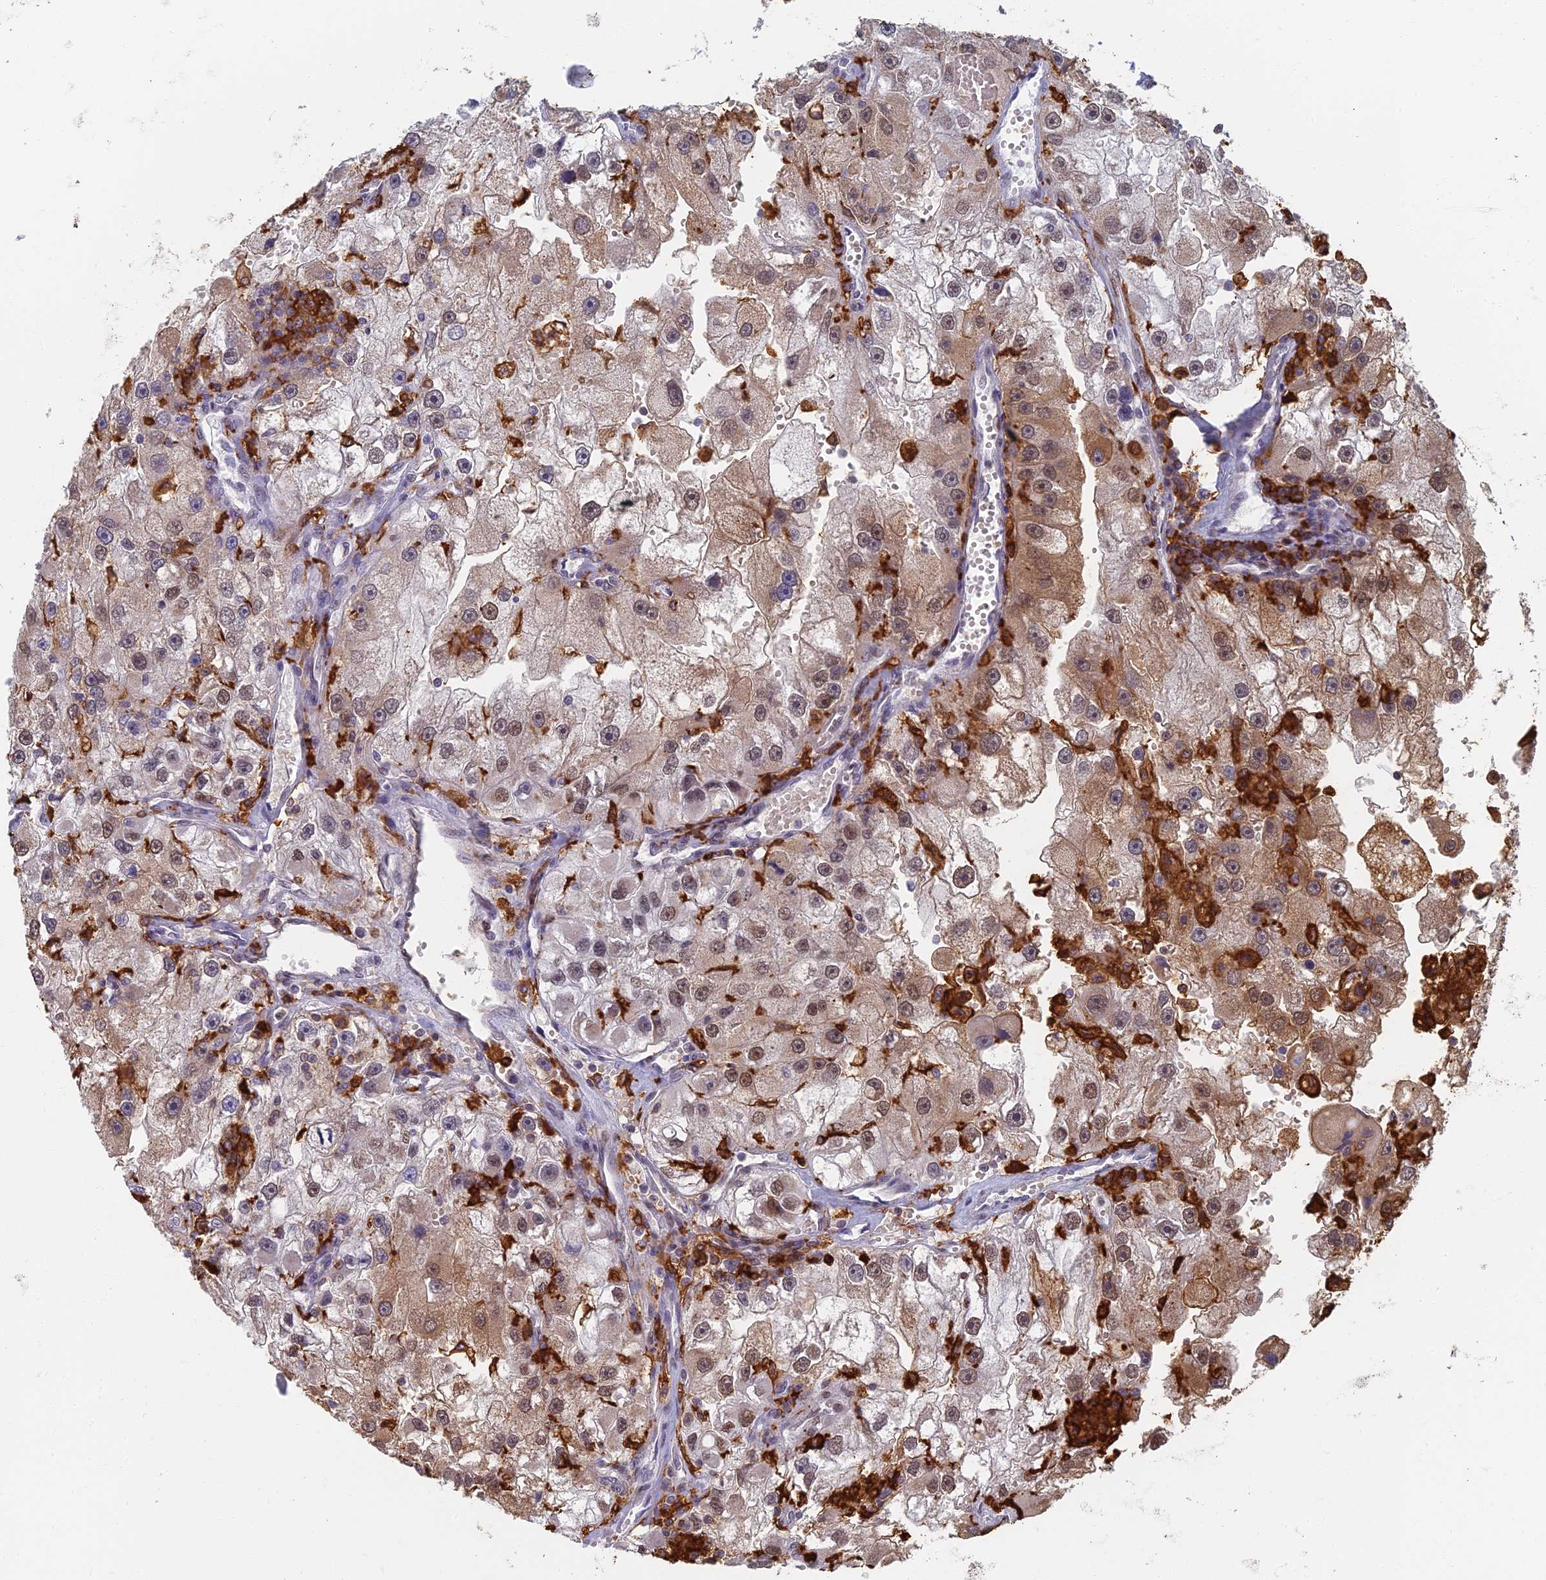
{"staining": {"intensity": "moderate", "quantity": ">75%", "location": "cytoplasmic/membranous,nuclear"}, "tissue": "renal cancer", "cell_type": "Tumor cells", "image_type": "cancer", "snomed": [{"axis": "morphology", "description": "Adenocarcinoma, NOS"}, {"axis": "topography", "description": "Kidney"}], "caption": "Protein staining of adenocarcinoma (renal) tissue exhibits moderate cytoplasmic/membranous and nuclear positivity in approximately >75% of tumor cells.", "gene": "GPATCH1", "patient": {"sex": "male", "age": 63}}